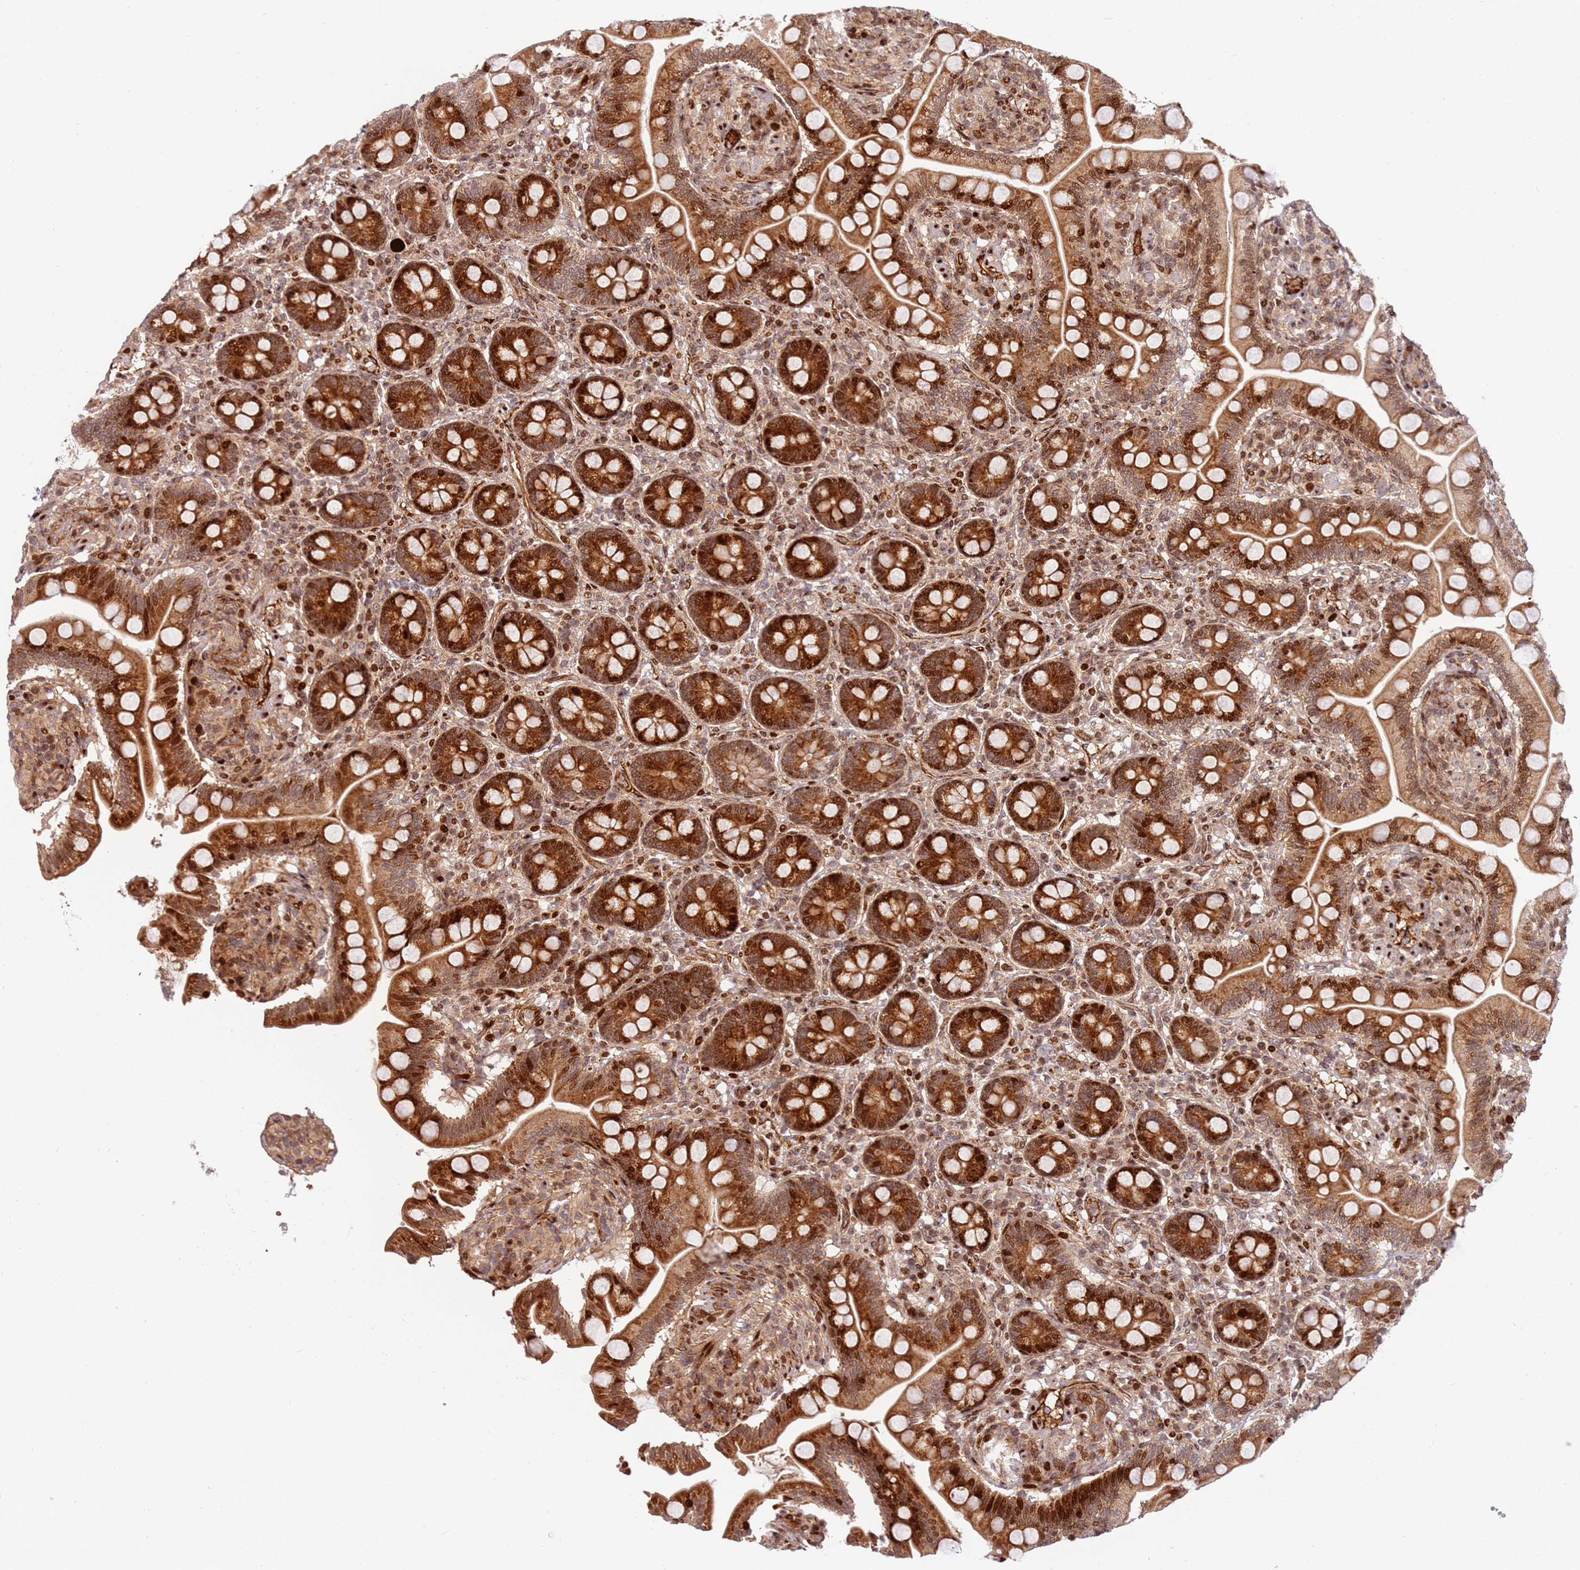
{"staining": {"intensity": "strong", "quantity": ">75%", "location": "cytoplasmic/membranous,nuclear"}, "tissue": "small intestine", "cell_type": "Glandular cells", "image_type": "normal", "snomed": [{"axis": "morphology", "description": "Normal tissue, NOS"}, {"axis": "topography", "description": "Small intestine"}], "caption": "Human small intestine stained with a brown dye shows strong cytoplasmic/membranous,nuclear positive expression in approximately >75% of glandular cells.", "gene": "TMEM233", "patient": {"sex": "female", "age": 64}}